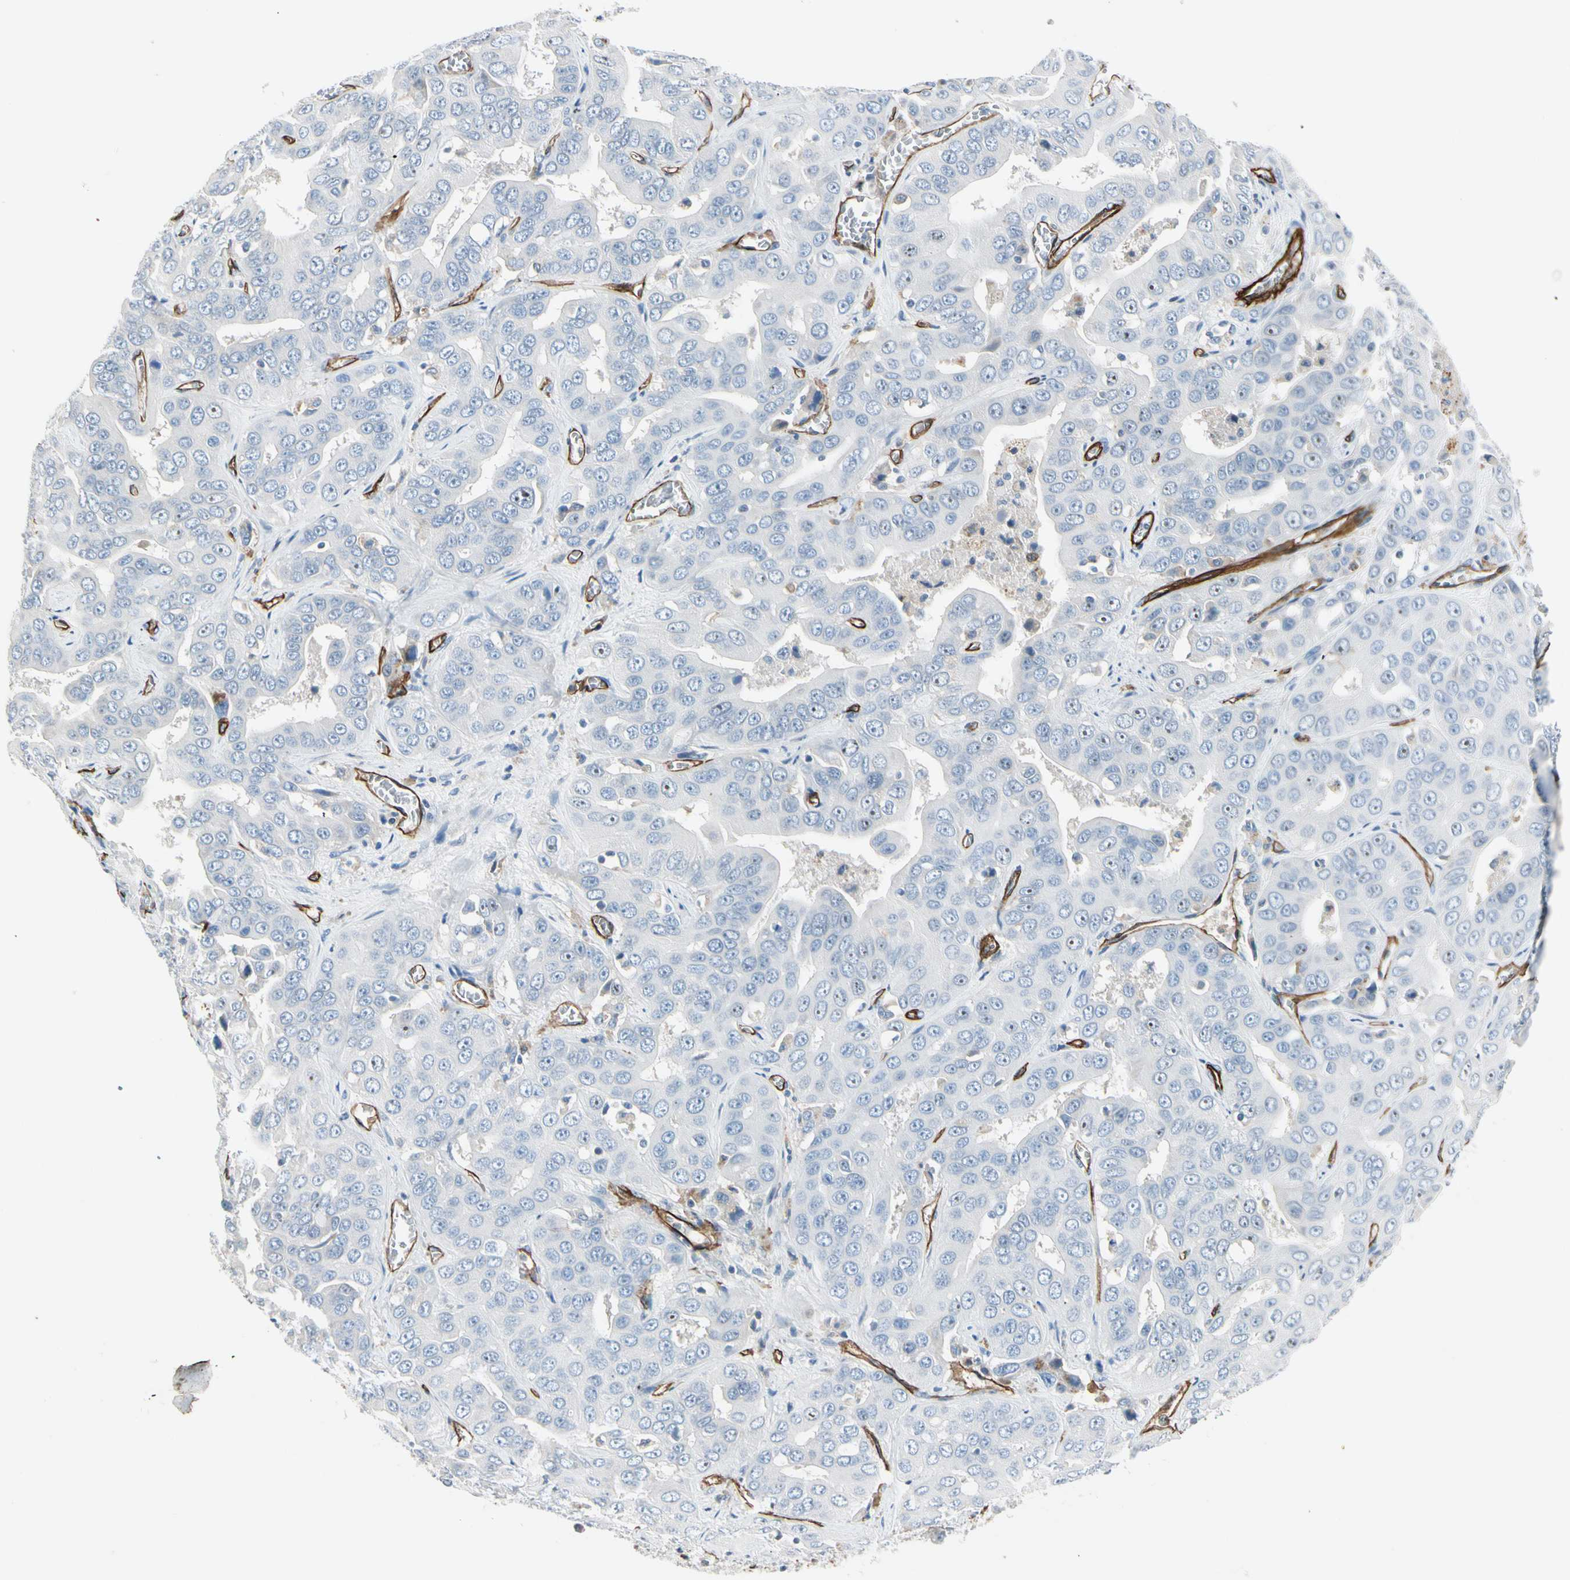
{"staining": {"intensity": "negative", "quantity": "none", "location": "none"}, "tissue": "liver cancer", "cell_type": "Tumor cells", "image_type": "cancer", "snomed": [{"axis": "morphology", "description": "Cholangiocarcinoma"}, {"axis": "topography", "description": "Liver"}], "caption": "Tumor cells show no significant protein positivity in liver cancer (cholangiocarcinoma).", "gene": "CD93", "patient": {"sex": "female", "age": 52}}